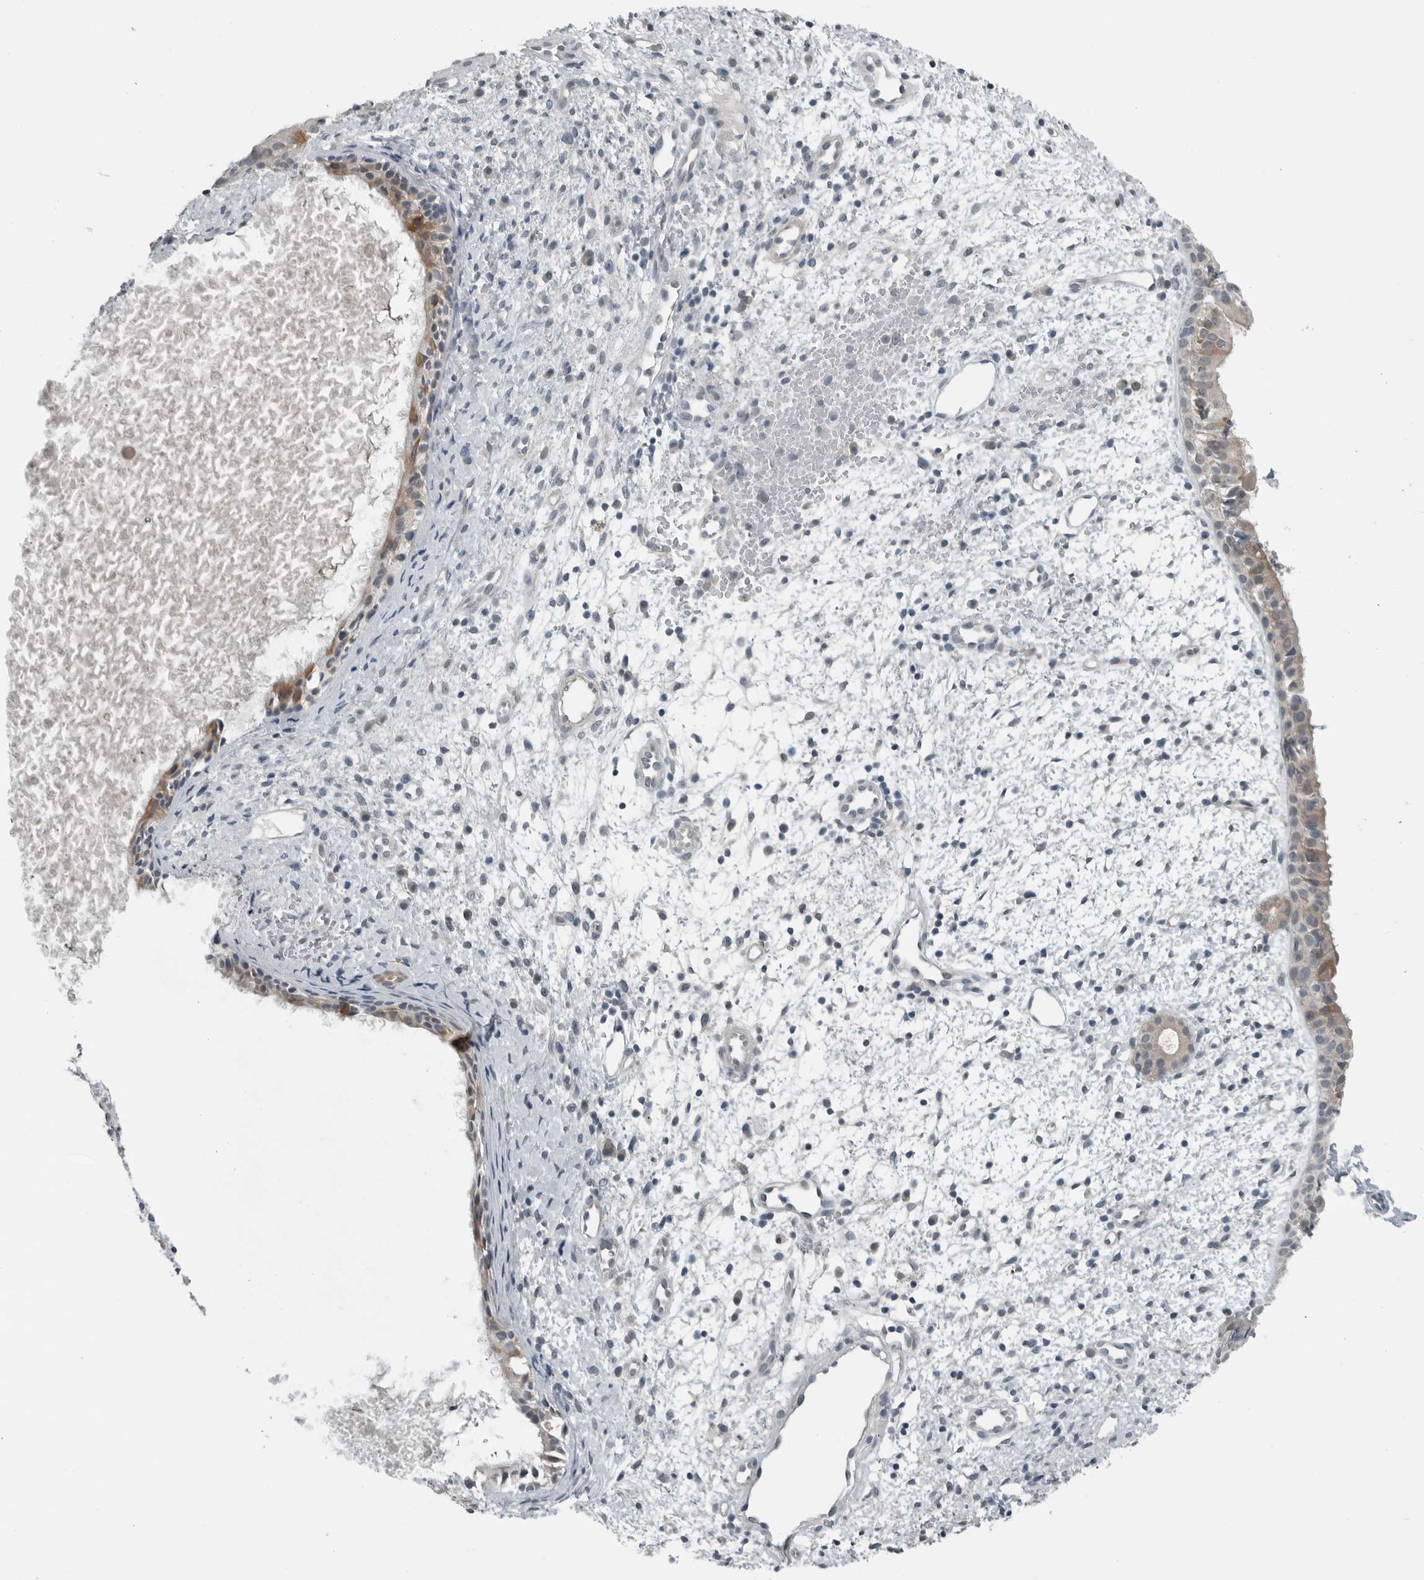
{"staining": {"intensity": "moderate", "quantity": ">75%", "location": "cytoplasmic/membranous"}, "tissue": "nasopharynx", "cell_type": "Respiratory epithelial cells", "image_type": "normal", "snomed": [{"axis": "morphology", "description": "Normal tissue, NOS"}, {"axis": "topography", "description": "Nasopharynx"}], "caption": "IHC staining of benign nasopharynx, which demonstrates medium levels of moderate cytoplasmic/membranous expression in about >75% of respiratory epithelial cells indicating moderate cytoplasmic/membranous protein positivity. The staining was performed using DAB (brown) for protein detection and nuclei were counterstained in hematoxylin (blue).", "gene": "ENSG00000286112", "patient": {"sex": "male", "age": 22}}